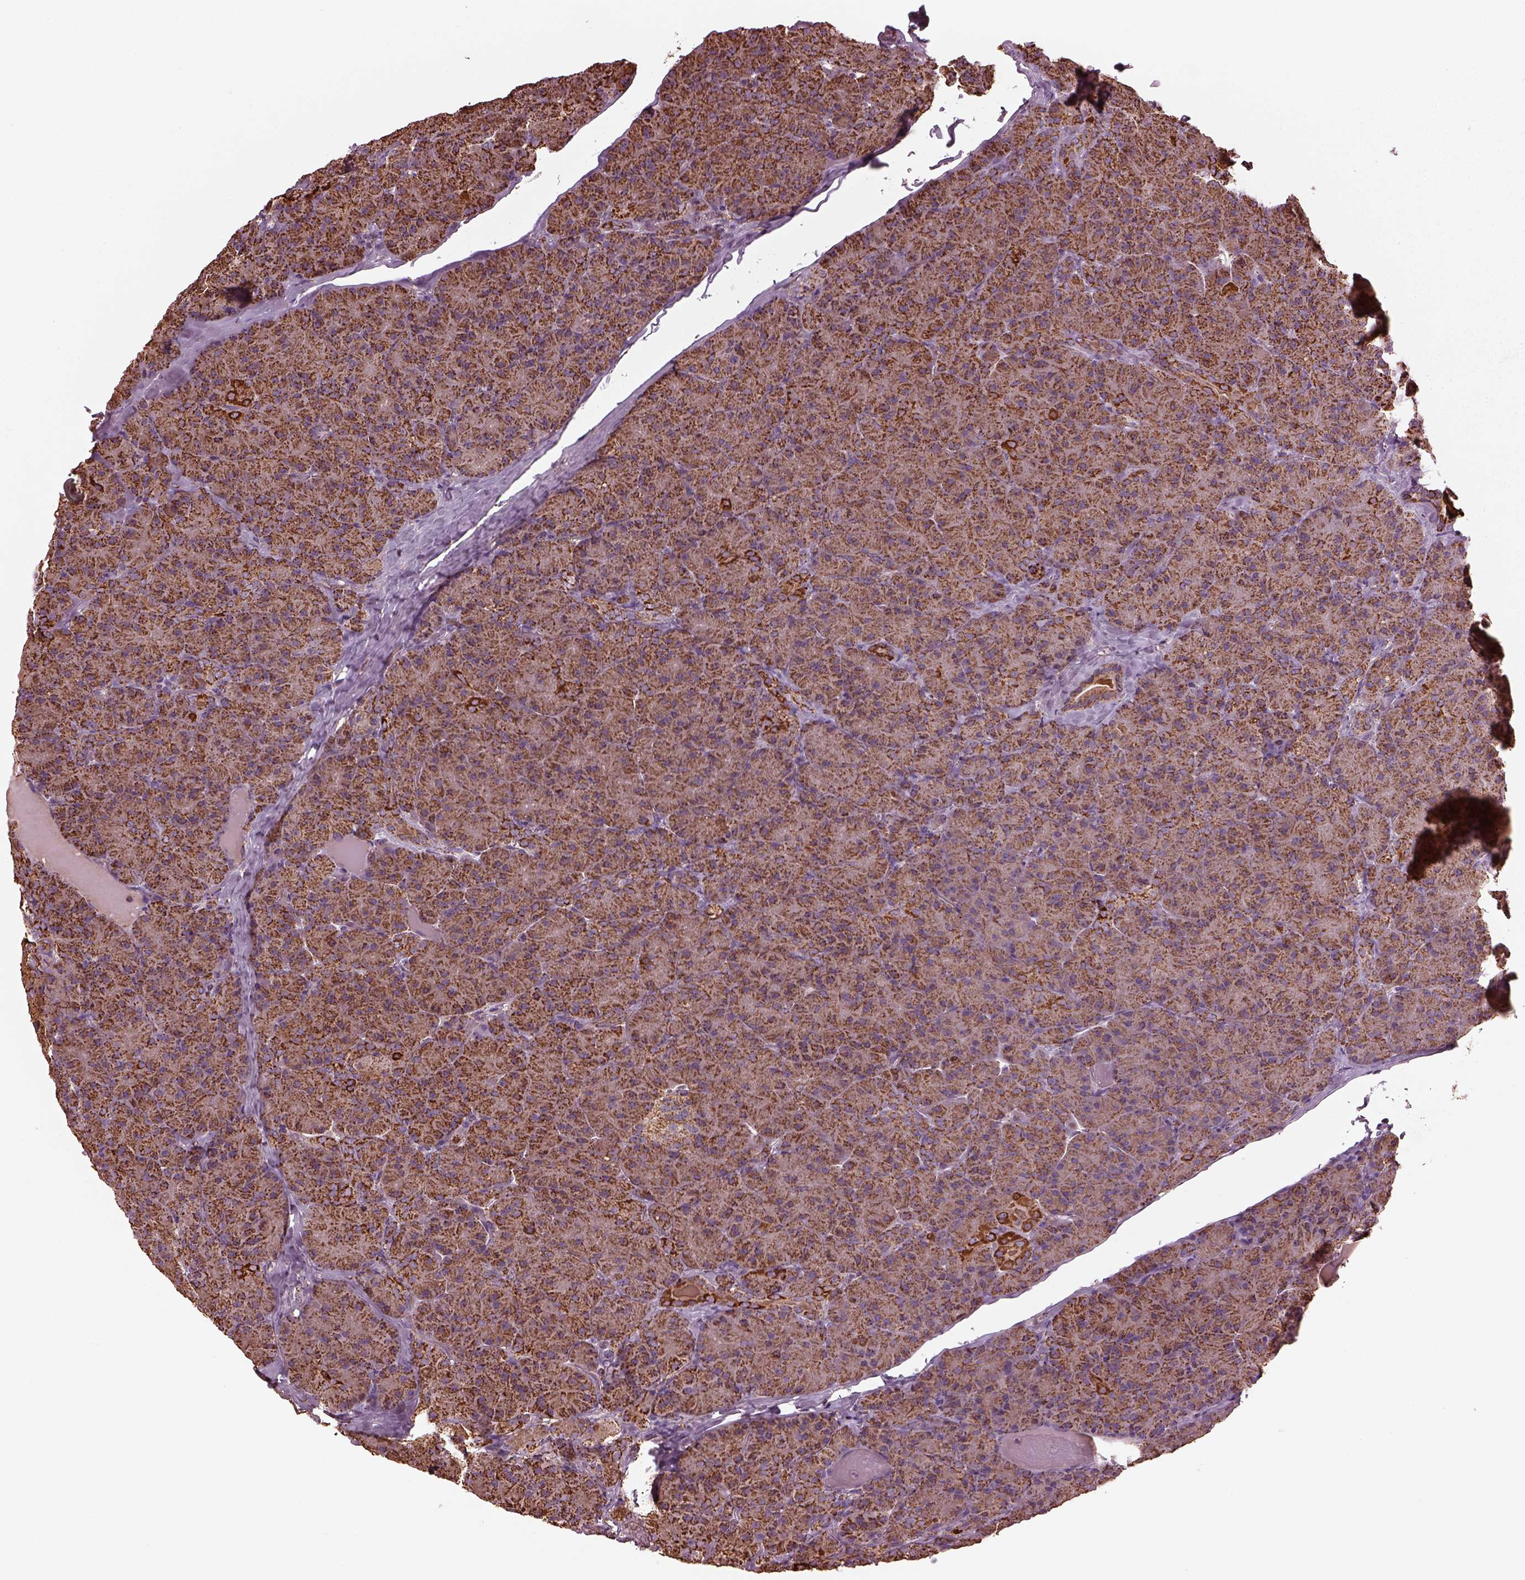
{"staining": {"intensity": "strong", "quantity": ">75%", "location": "cytoplasmic/membranous"}, "tissue": "pancreas", "cell_type": "Exocrine glandular cells", "image_type": "normal", "snomed": [{"axis": "morphology", "description": "Normal tissue, NOS"}, {"axis": "topography", "description": "Pancreas"}], "caption": "Immunohistochemical staining of unremarkable human pancreas demonstrates high levels of strong cytoplasmic/membranous positivity in about >75% of exocrine glandular cells.", "gene": "TMEM254", "patient": {"sex": "male", "age": 57}}